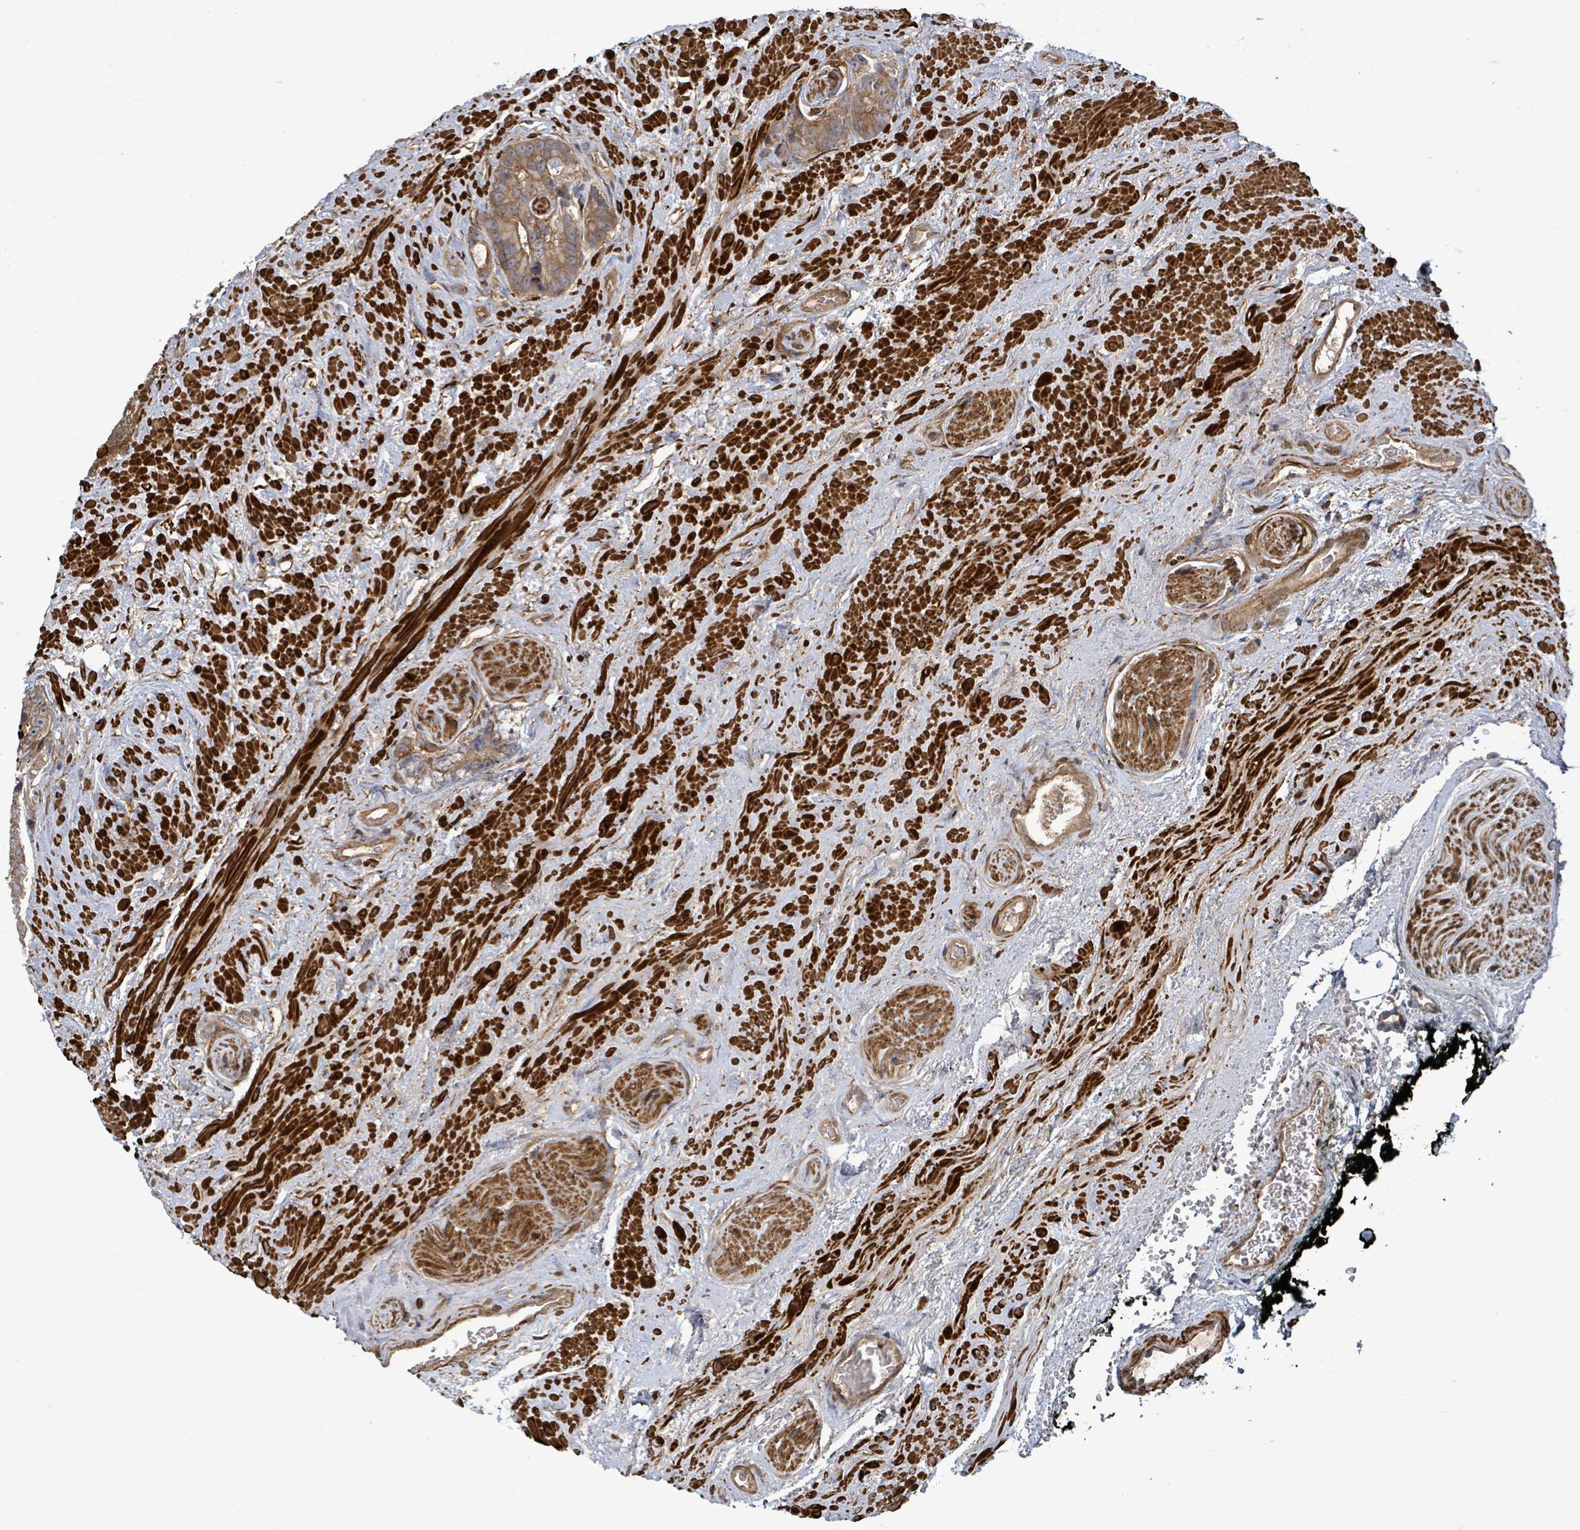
{"staining": {"intensity": "moderate", "quantity": ">75%", "location": "cytoplasmic/membranous"}, "tissue": "prostate cancer", "cell_type": "Tumor cells", "image_type": "cancer", "snomed": [{"axis": "morphology", "description": "Adenocarcinoma, High grade"}, {"axis": "topography", "description": "Prostate"}], "caption": "An image showing moderate cytoplasmic/membranous staining in about >75% of tumor cells in prostate cancer (high-grade adenocarcinoma), as visualized by brown immunohistochemical staining.", "gene": "MAP3K6", "patient": {"sex": "male", "age": 74}}